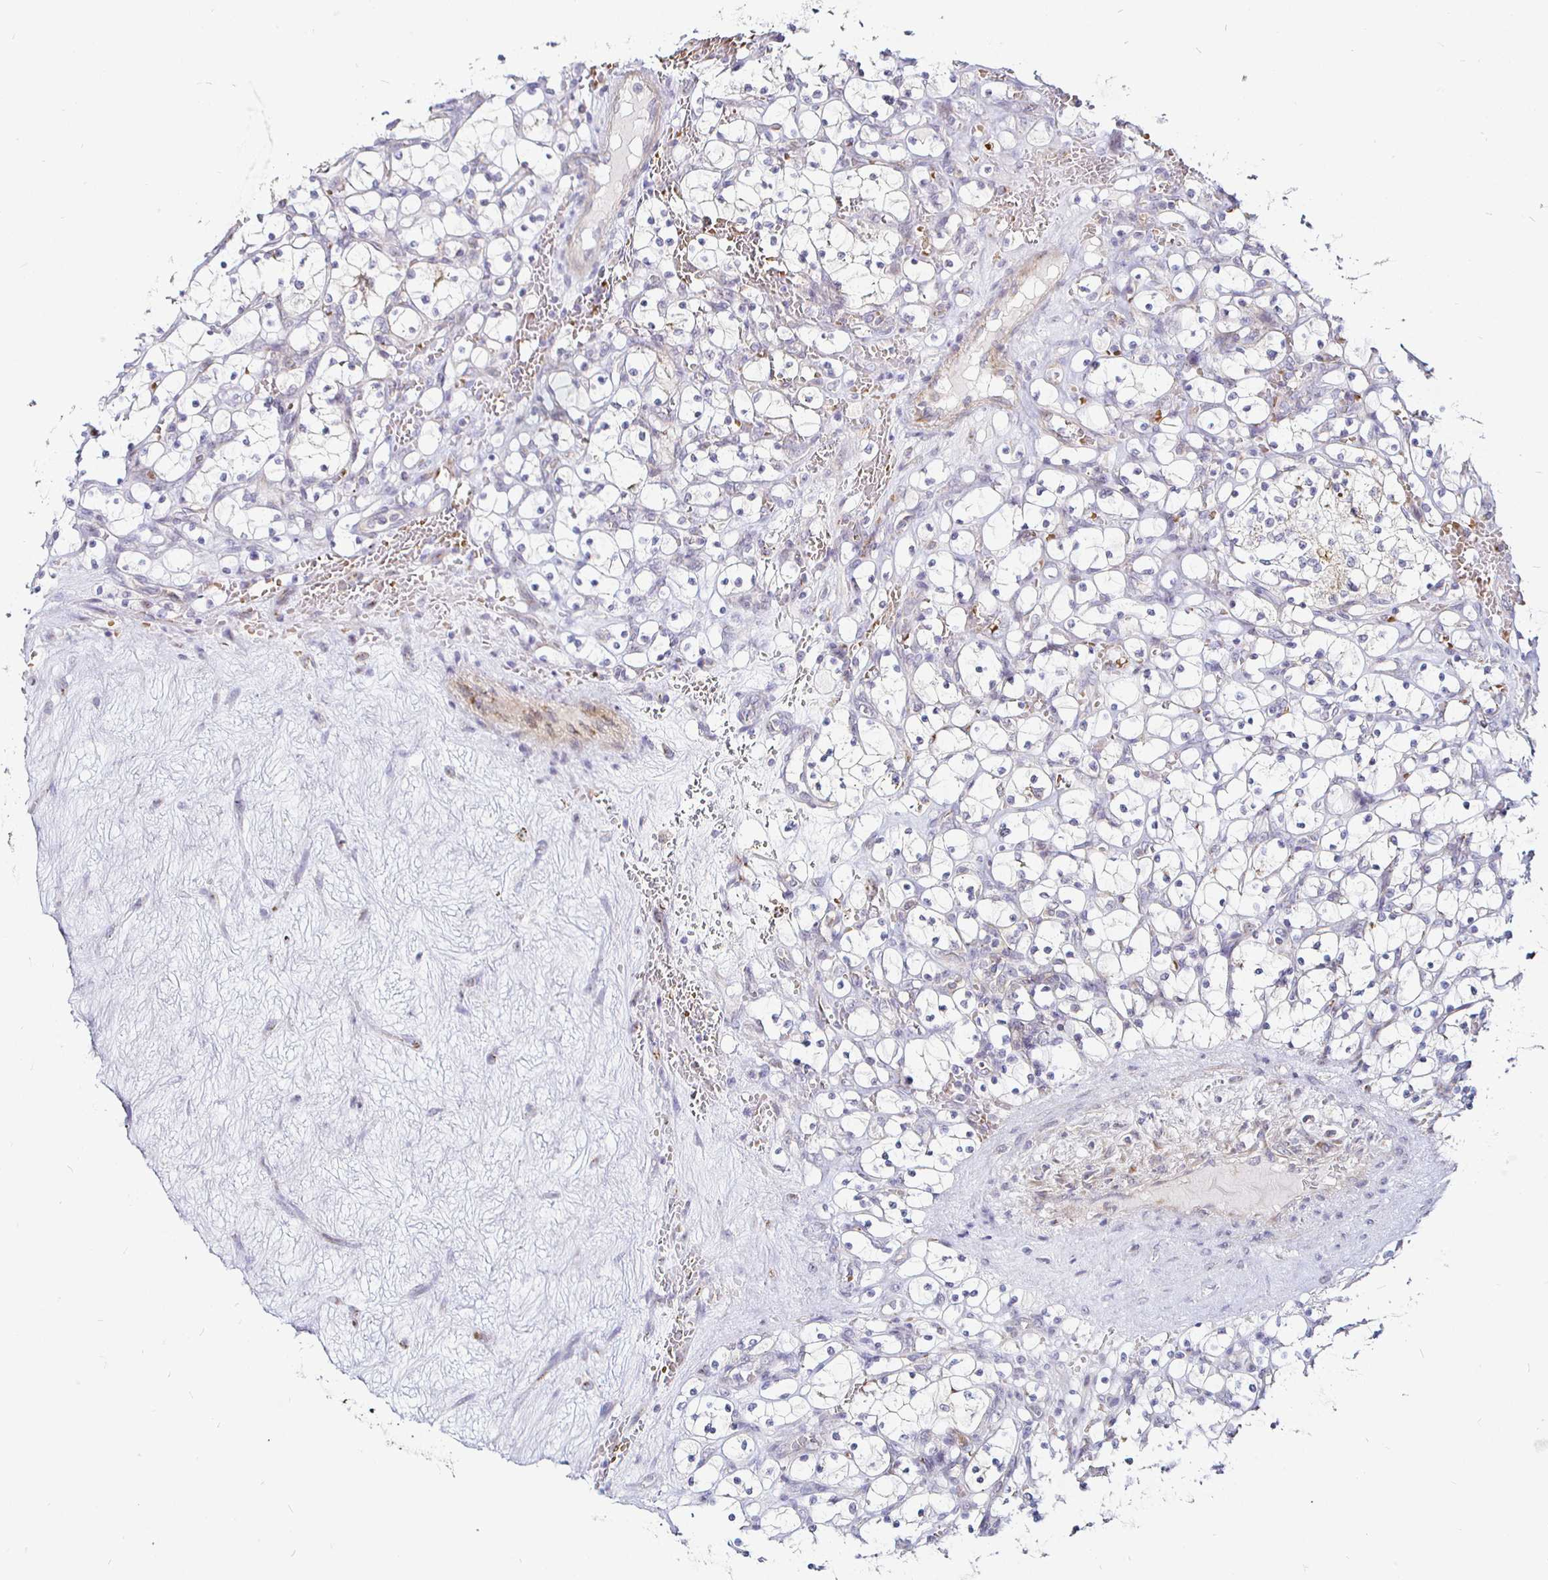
{"staining": {"intensity": "negative", "quantity": "none", "location": "none"}, "tissue": "renal cancer", "cell_type": "Tumor cells", "image_type": "cancer", "snomed": [{"axis": "morphology", "description": "Adenocarcinoma, NOS"}, {"axis": "topography", "description": "Kidney"}], "caption": "Immunohistochemistry of human renal adenocarcinoma demonstrates no expression in tumor cells.", "gene": "ATG3", "patient": {"sex": "female", "age": 69}}